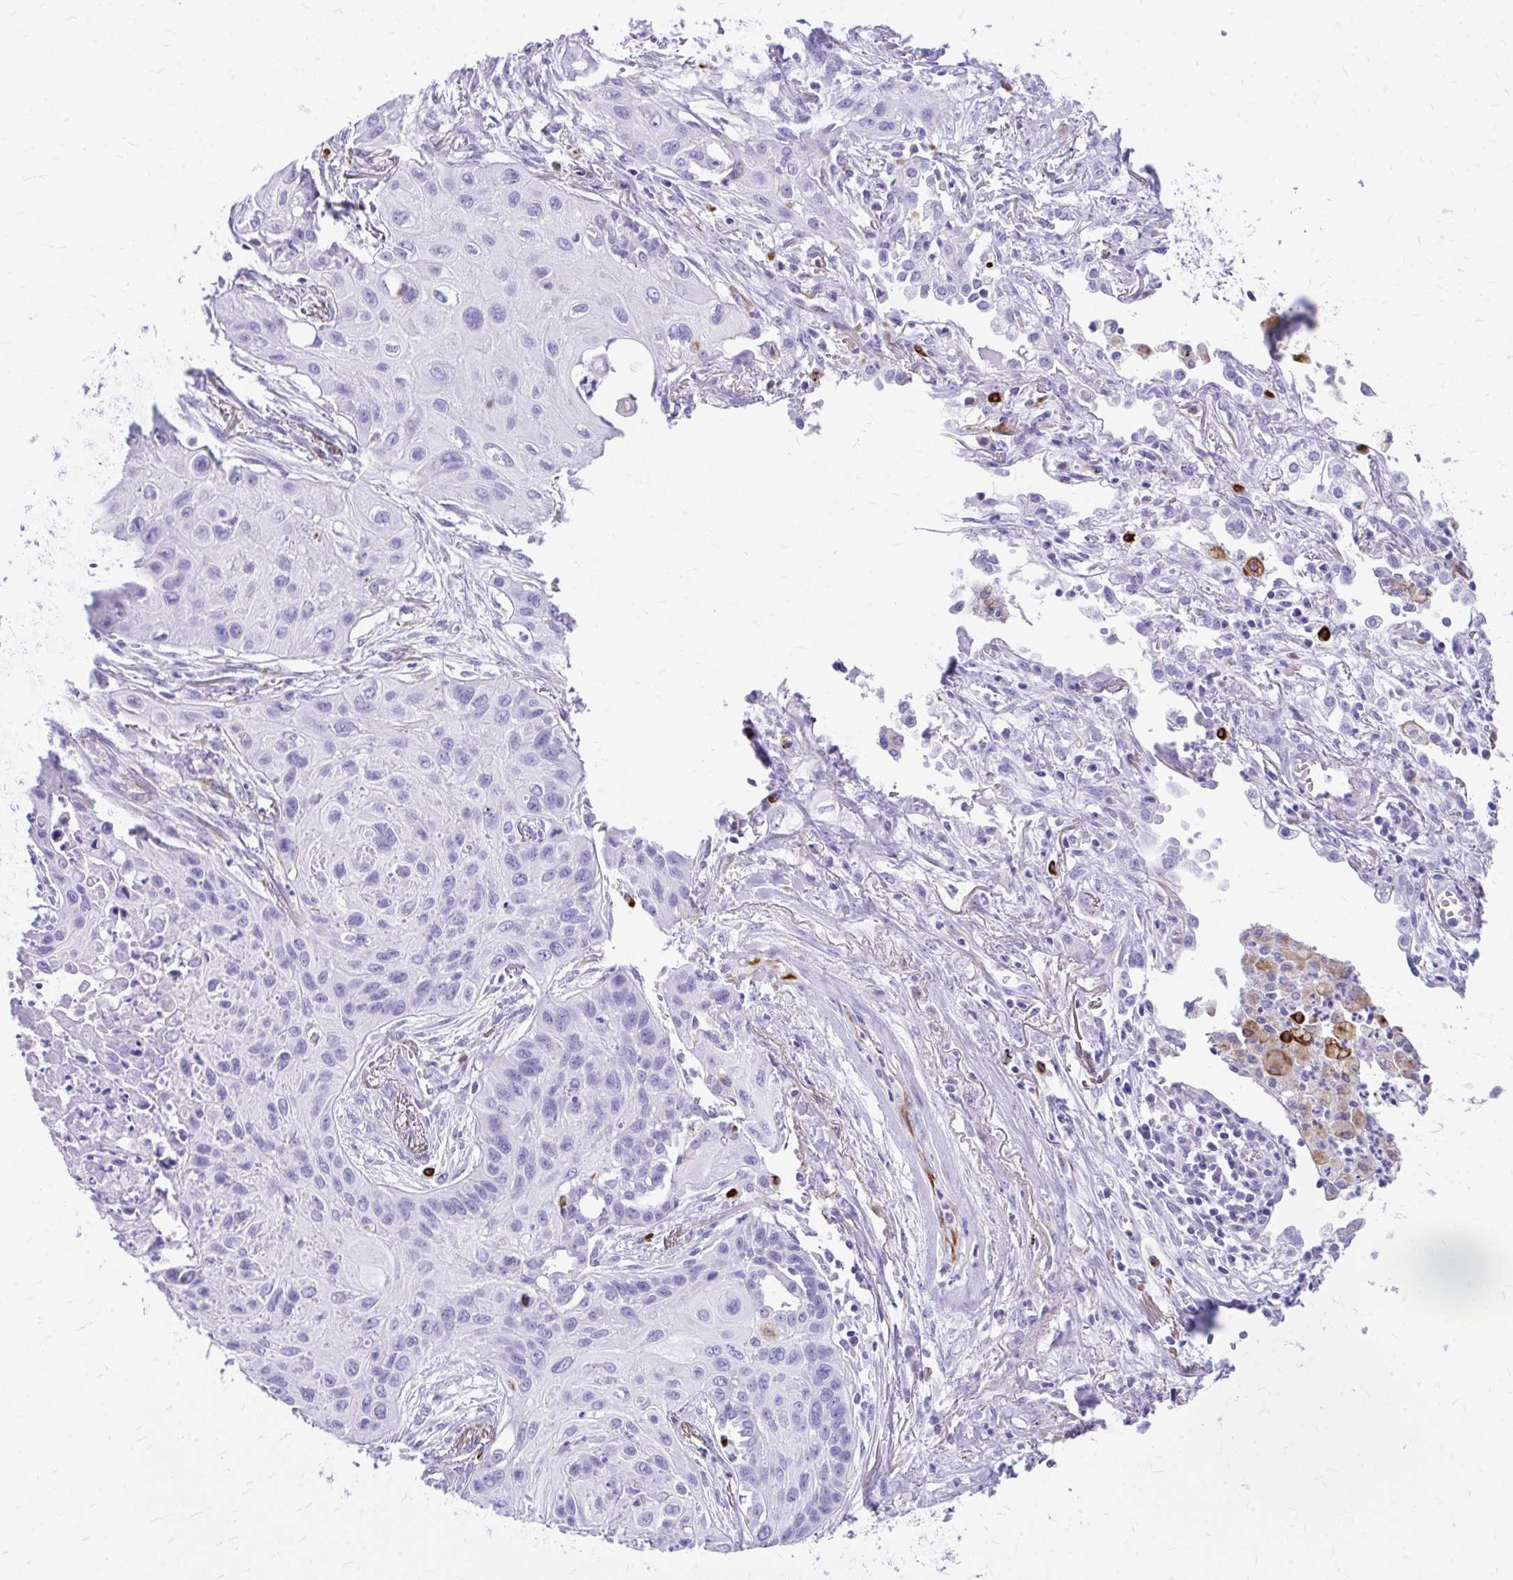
{"staining": {"intensity": "negative", "quantity": "none", "location": "none"}, "tissue": "lung cancer", "cell_type": "Tumor cells", "image_type": "cancer", "snomed": [{"axis": "morphology", "description": "Squamous cell carcinoma, NOS"}, {"axis": "topography", "description": "Lung"}], "caption": "Histopathology image shows no significant protein expression in tumor cells of lung cancer (squamous cell carcinoma).", "gene": "ZNF699", "patient": {"sex": "male", "age": 71}}